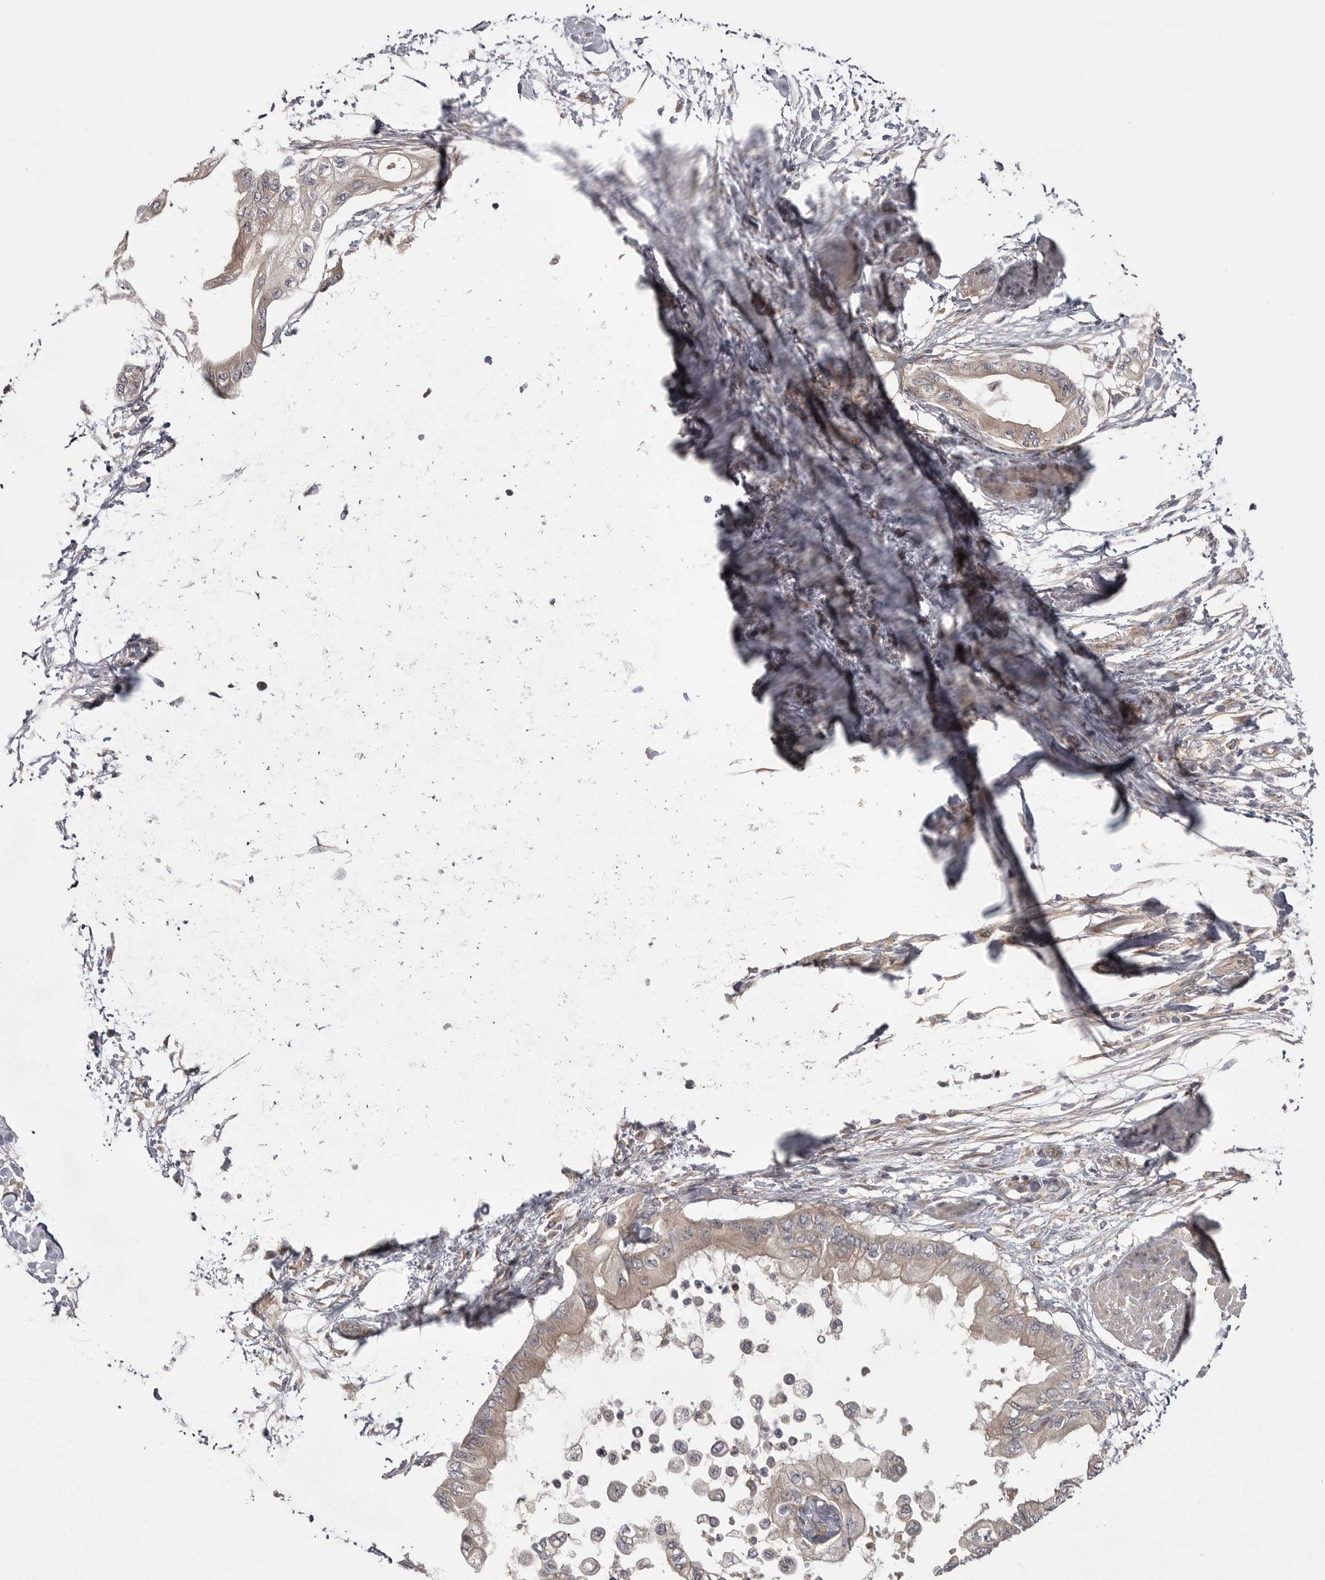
{"staining": {"intensity": "weak", "quantity": "<25%", "location": "cytoplasmic/membranous"}, "tissue": "pancreatic cancer", "cell_type": "Tumor cells", "image_type": "cancer", "snomed": [{"axis": "morphology", "description": "Normal tissue, NOS"}, {"axis": "morphology", "description": "Adenocarcinoma, NOS"}, {"axis": "topography", "description": "Pancreas"}, {"axis": "topography", "description": "Duodenum"}], "caption": "Tumor cells show no significant protein staining in pancreatic adenocarcinoma.", "gene": "OSBPL9", "patient": {"sex": "female", "age": 60}}